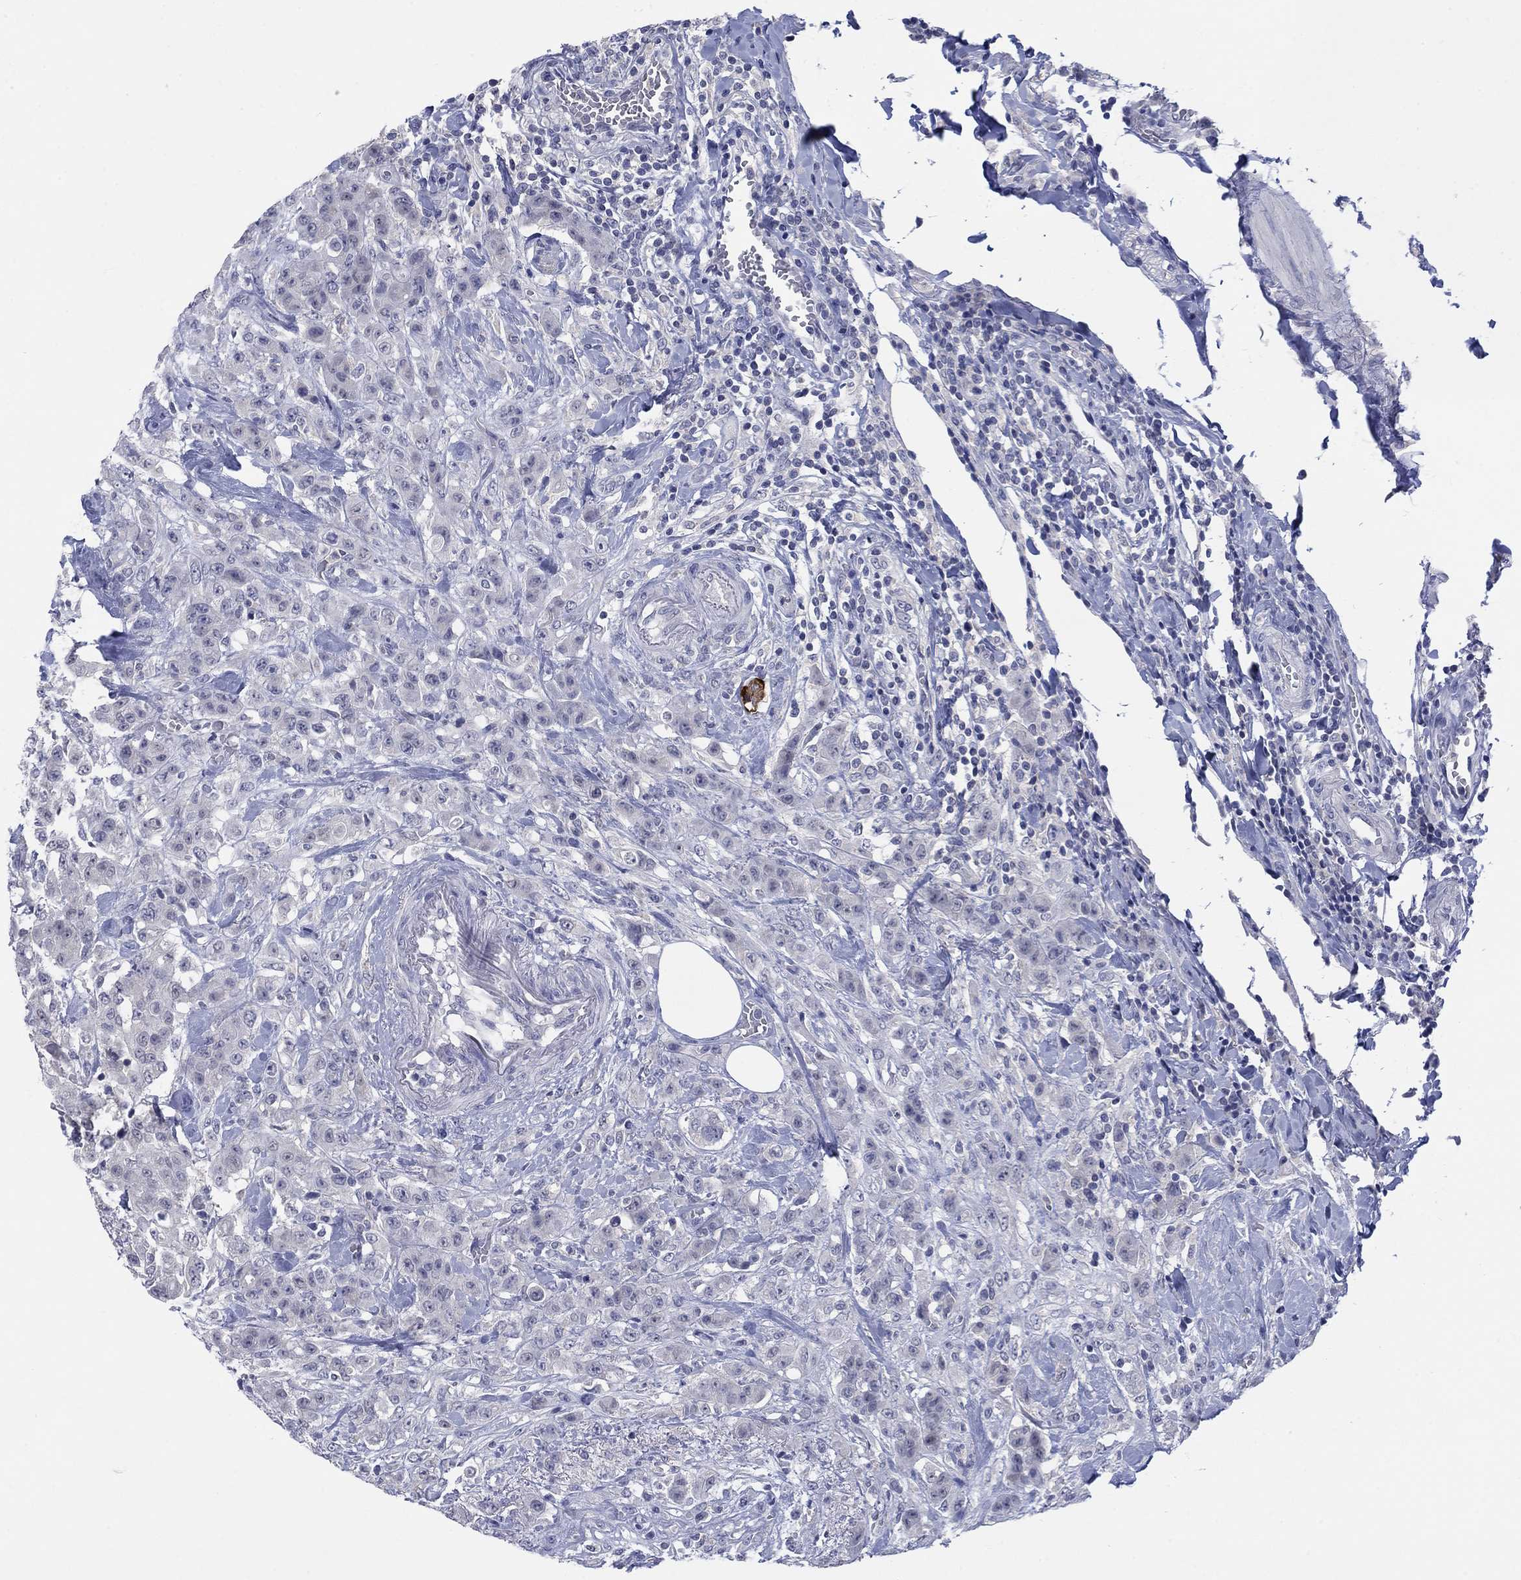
{"staining": {"intensity": "negative", "quantity": "none", "location": "none"}, "tissue": "colorectal cancer", "cell_type": "Tumor cells", "image_type": "cancer", "snomed": [{"axis": "morphology", "description": "Adenocarcinoma, NOS"}, {"axis": "topography", "description": "Colon"}], "caption": "Immunohistochemistry (IHC) histopathology image of neoplastic tissue: colorectal adenocarcinoma stained with DAB (3,3'-diaminobenzidine) exhibits no significant protein expression in tumor cells.", "gene": "FER1L6", "patient": {"sex": "female", "age": 69}}